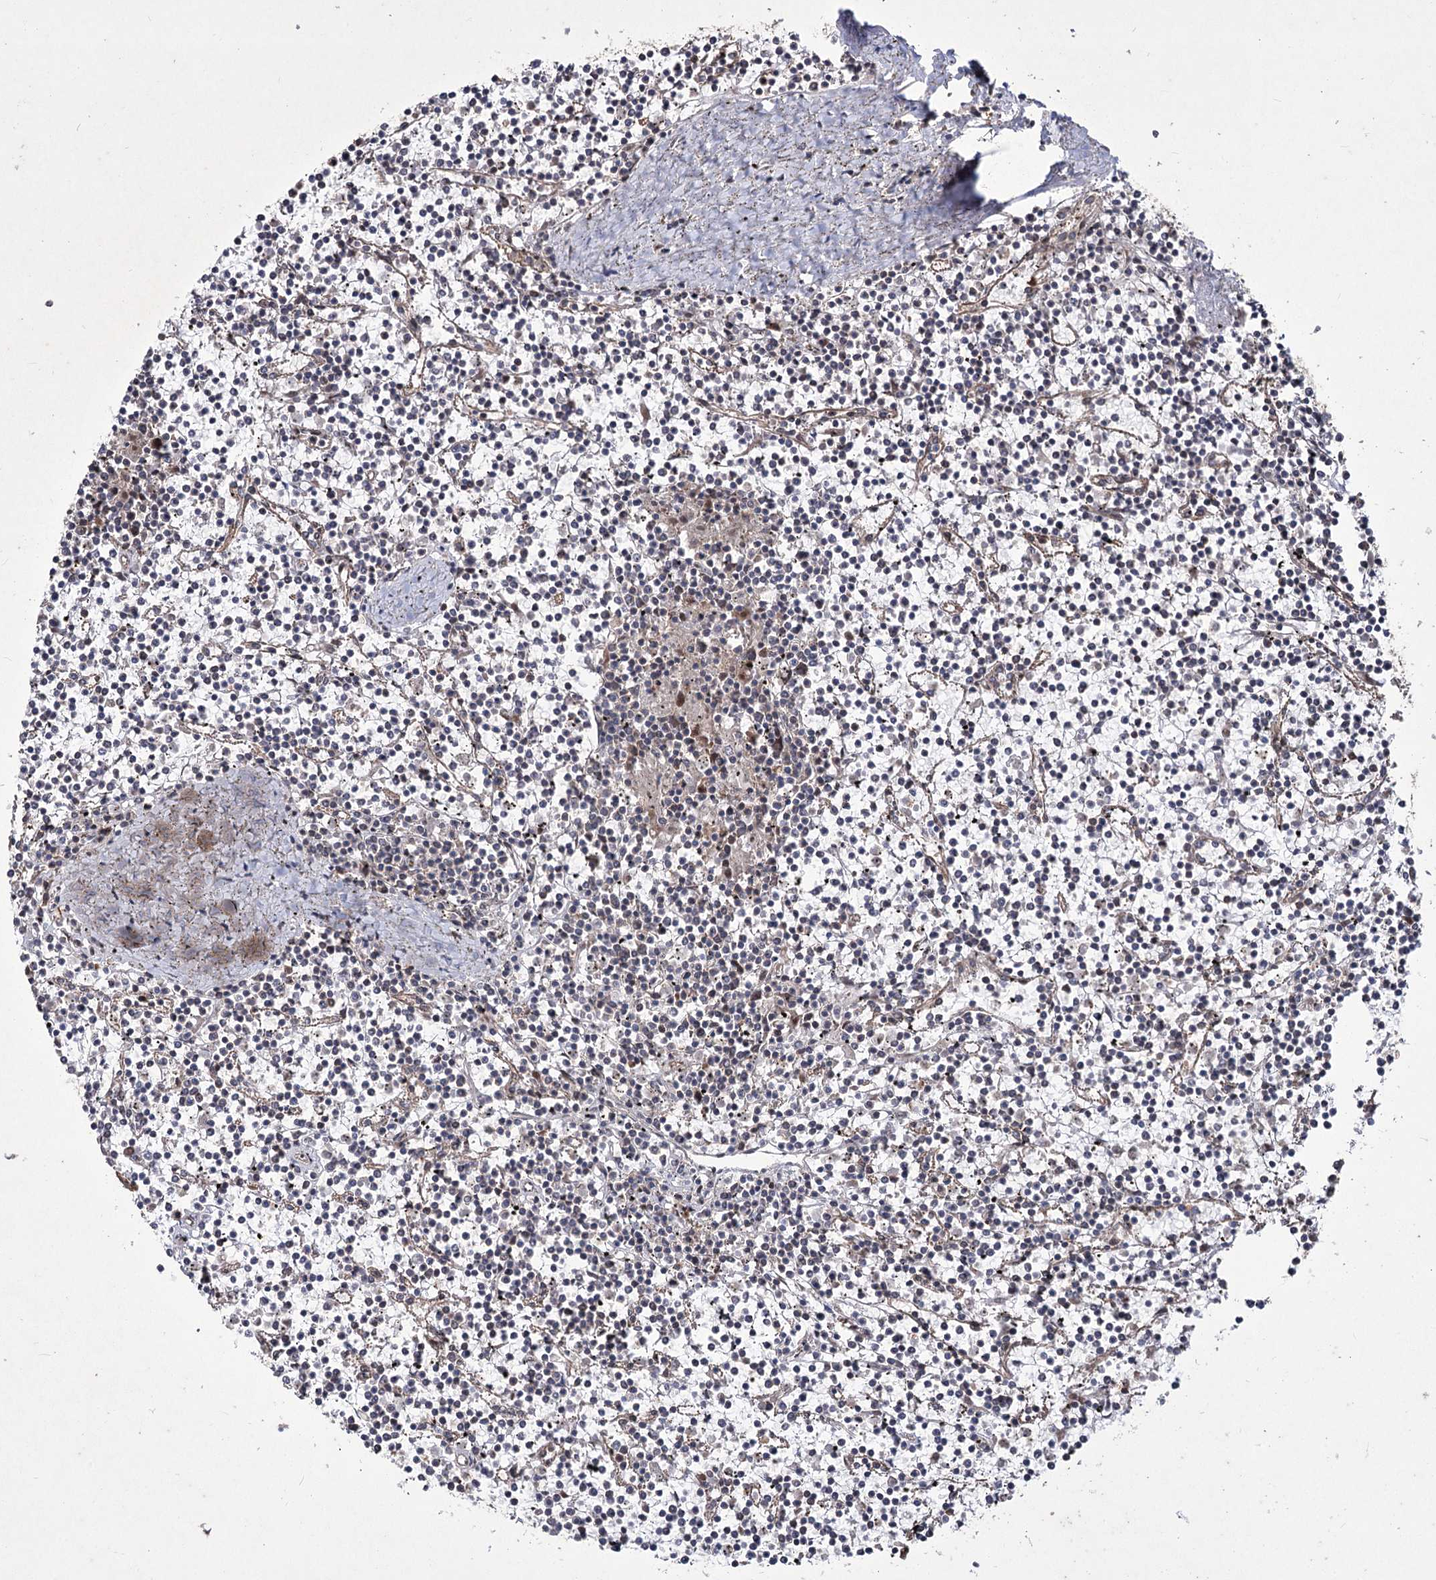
{"staining": {"intensity": "negative", "quantity": "none", "location": "none"}, "tissue": "lymphoma", "cell_type": "Tumor cells", "image_type": "cancer", "snomed": [{"axis": "morphology", "description": "Malignant lymphoma, non-Hodgkin's type, Low grade"}, {"axis": "topography", "description": "Spleen"}], "caption": "DAB (3,3'-diaminobenzidine) immunohistochemical staining of human low-grade malignant lymphoma, non-Hodgkin's type exhibits no significant staining in tumor cells. (Stains: DAB IHC with hematoxylin counter stain, Microscopy: brightfield microscopy at high magnification).", "gene": "PRC1", "patient": {"sex": "female", "age": 19}}